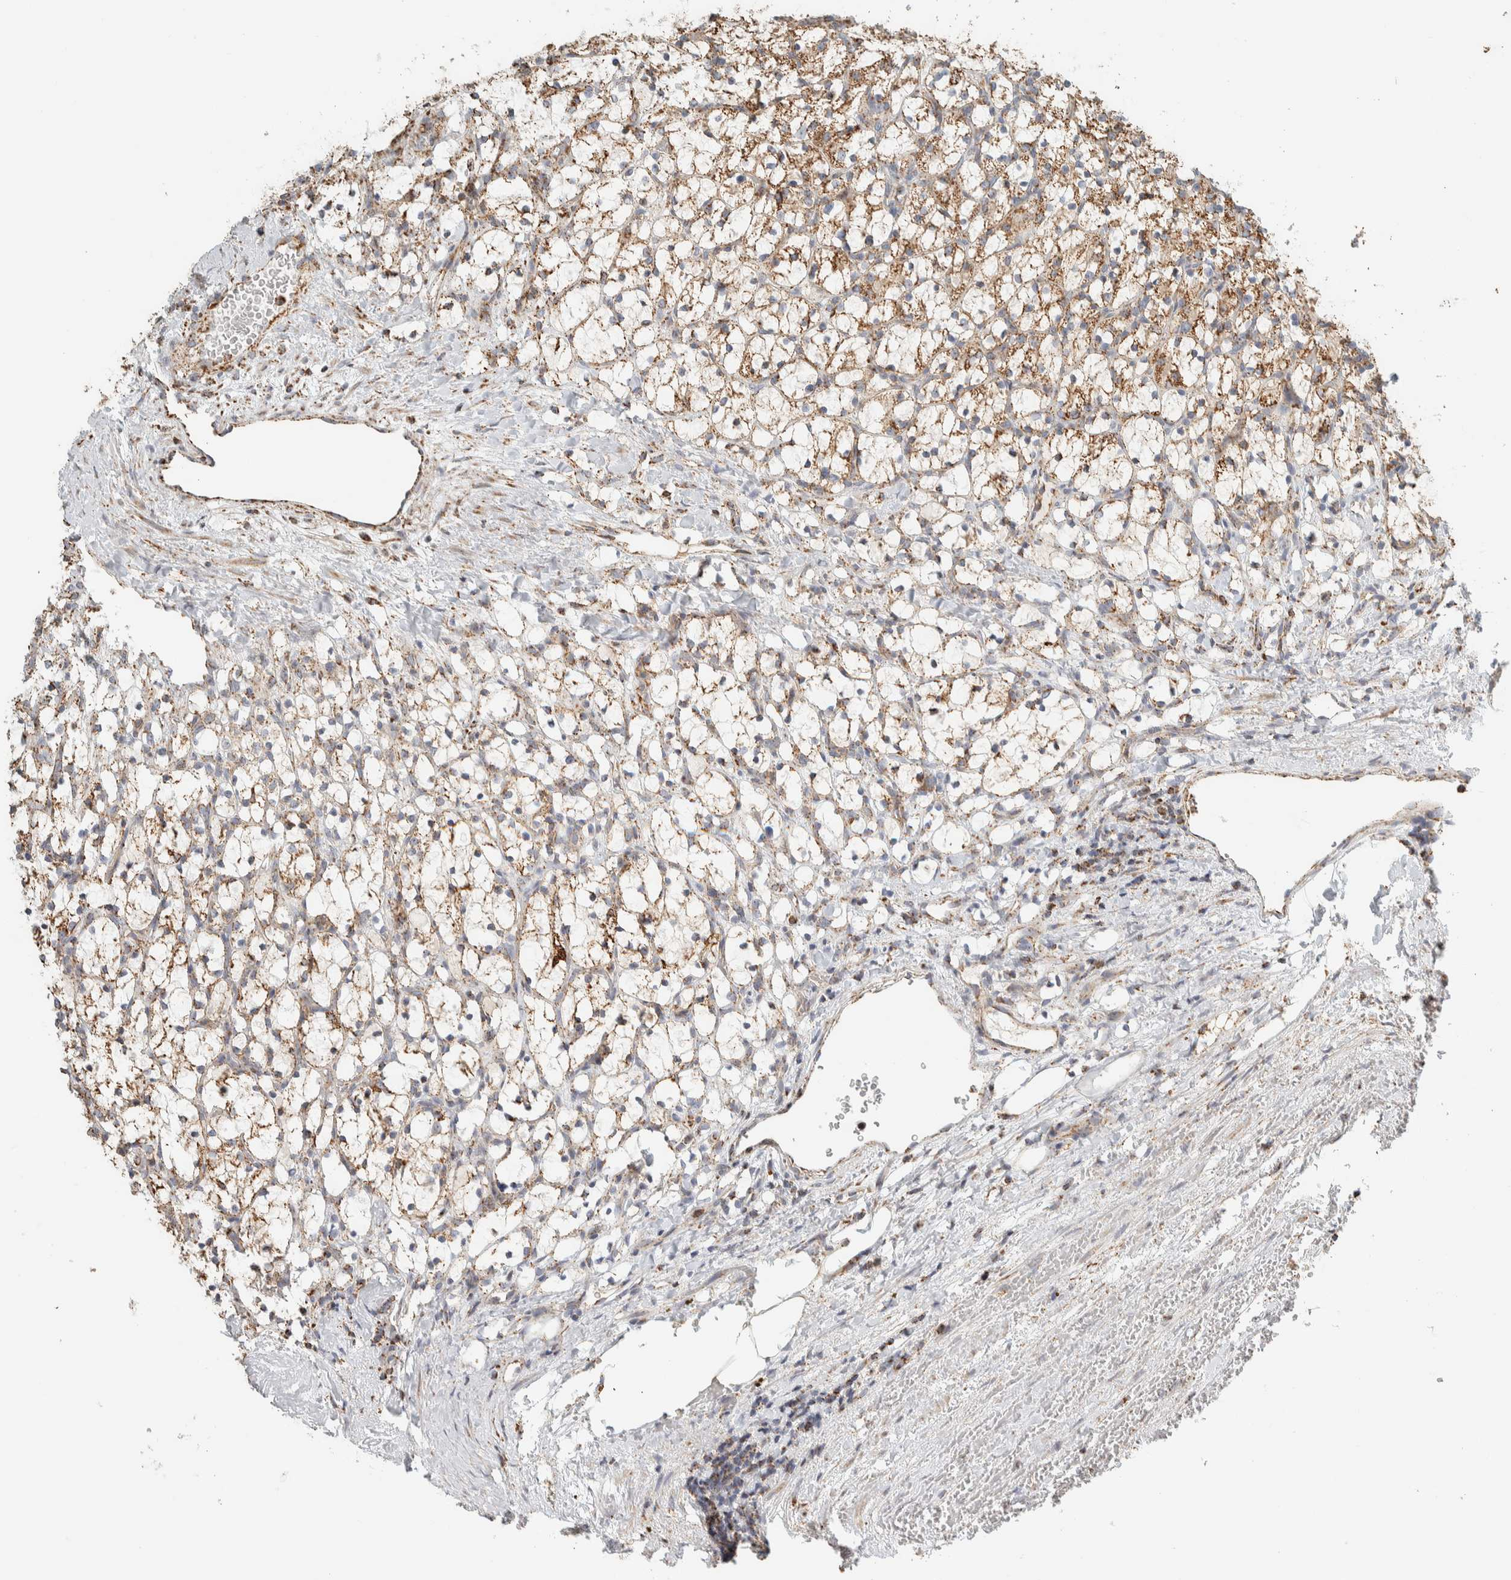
{"staining": {"intensity": "moderate", "quantity": ">75%", "location": "cytoplasmic/membranous"}, "tissue": "renal cancer", "cell_type": "Tumor cells", "image_type": "cancer", "snomed": [{"axis": "morphology", "description": "Adenocarcinoma, NOS"}, {"axis": "topography", "description": "Kidney"}], "caption": "Human renal cancer stained with a brown dye exhibits moderate cytoplasmic/membranous positive expression in approximately >75% of tumor cells.", "gene": "ZNF454", "patient": {"sex": "female", "age": 69}}